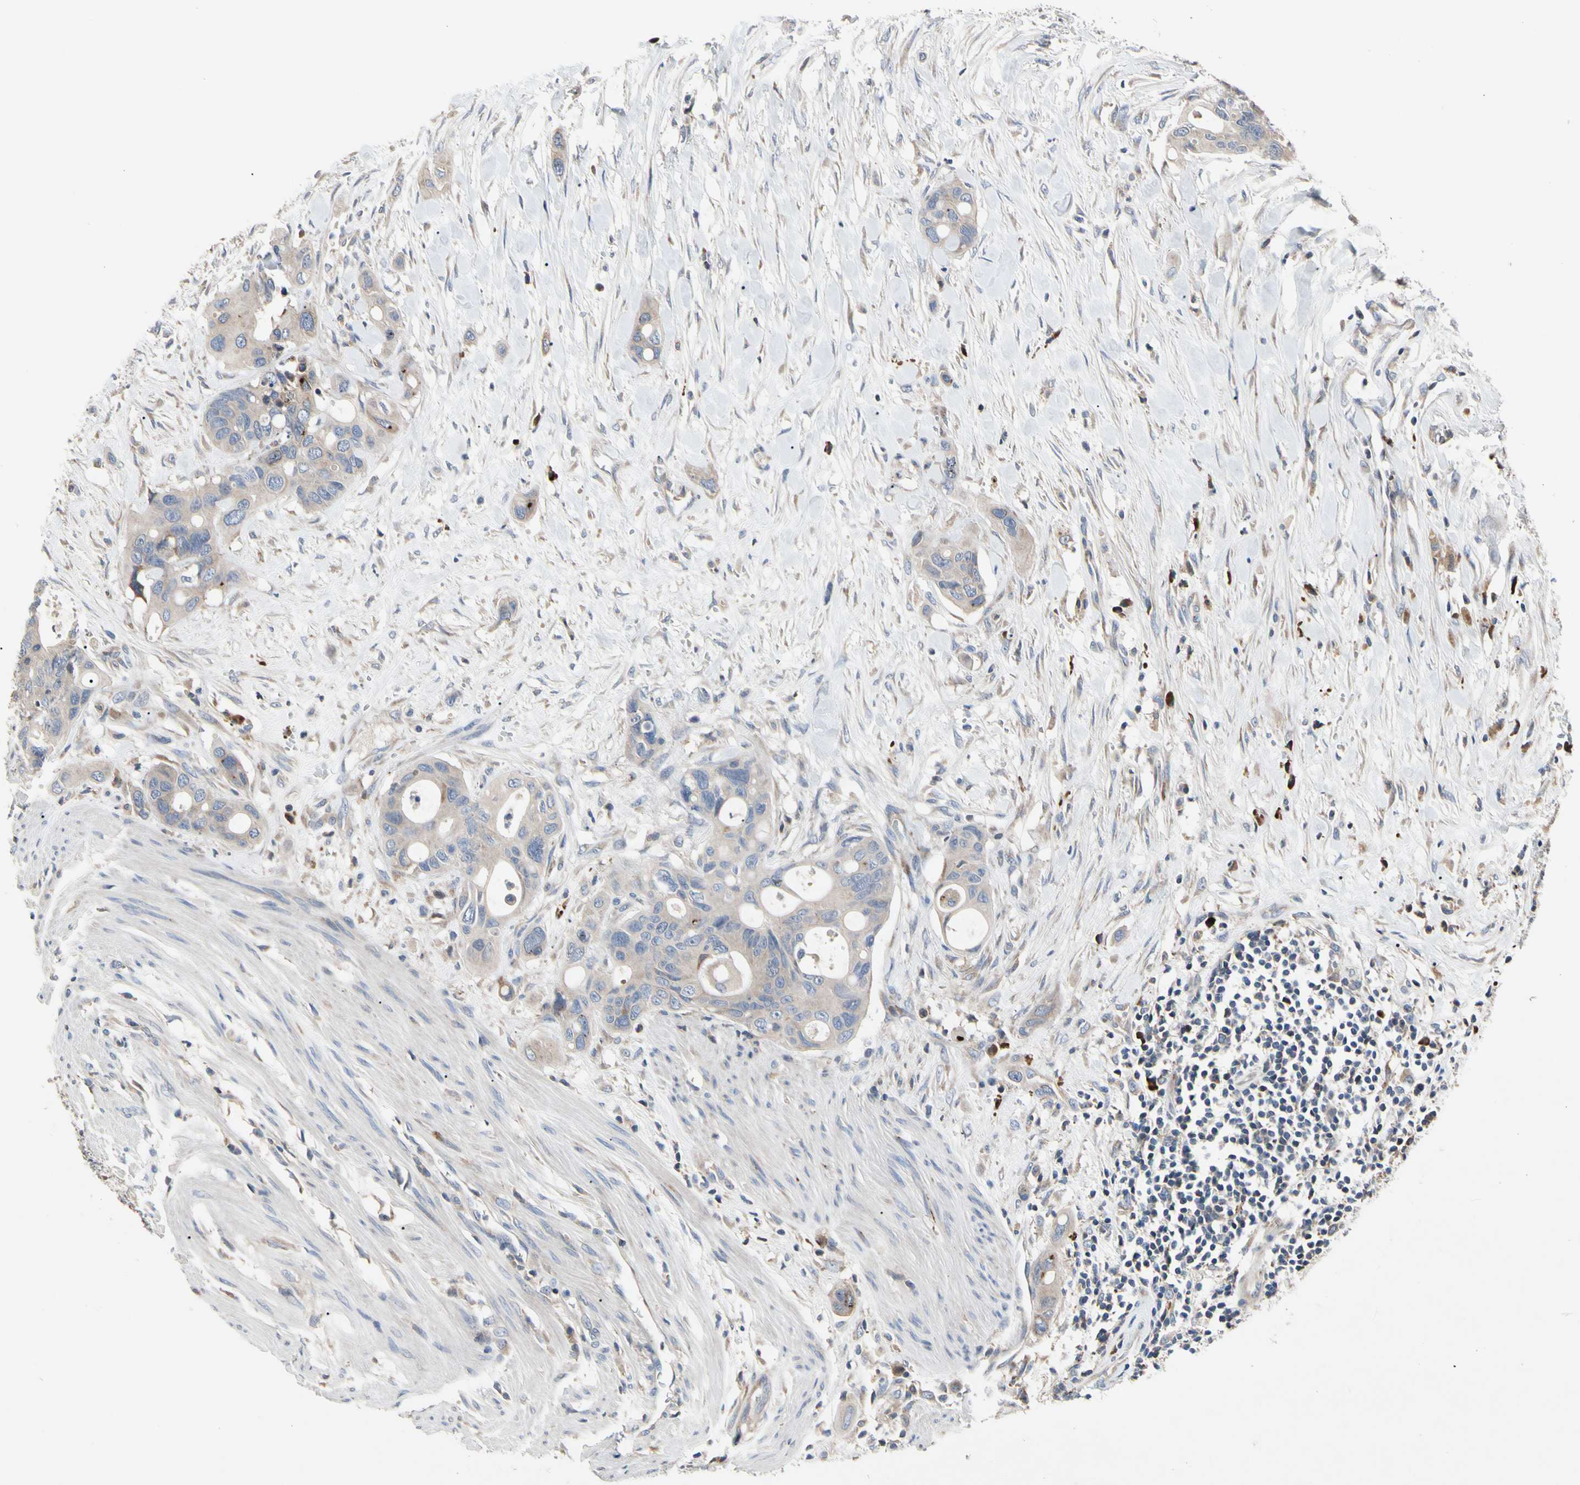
{"staining": {"intensity": "weak", "quantity": ">75%", "location": "cytoplasmic/membranous"}, "tissue": "colorectal cancer", "cell_type": "Tumor cells", "image_type": "cancer", "snomed": [{"axis": "morphology", "description": "Adenocarcinoma, NOS"}, {"axis": "topography", "description": "Colon"}], "caption": "Protein analysis of colorectal adenocarcinoma tissue displays weak cytoplasmic/membranous expression in about >75% of tumor cells.", "gene": "MMEL1", "patient": {"sex": "female", "age": 57}}